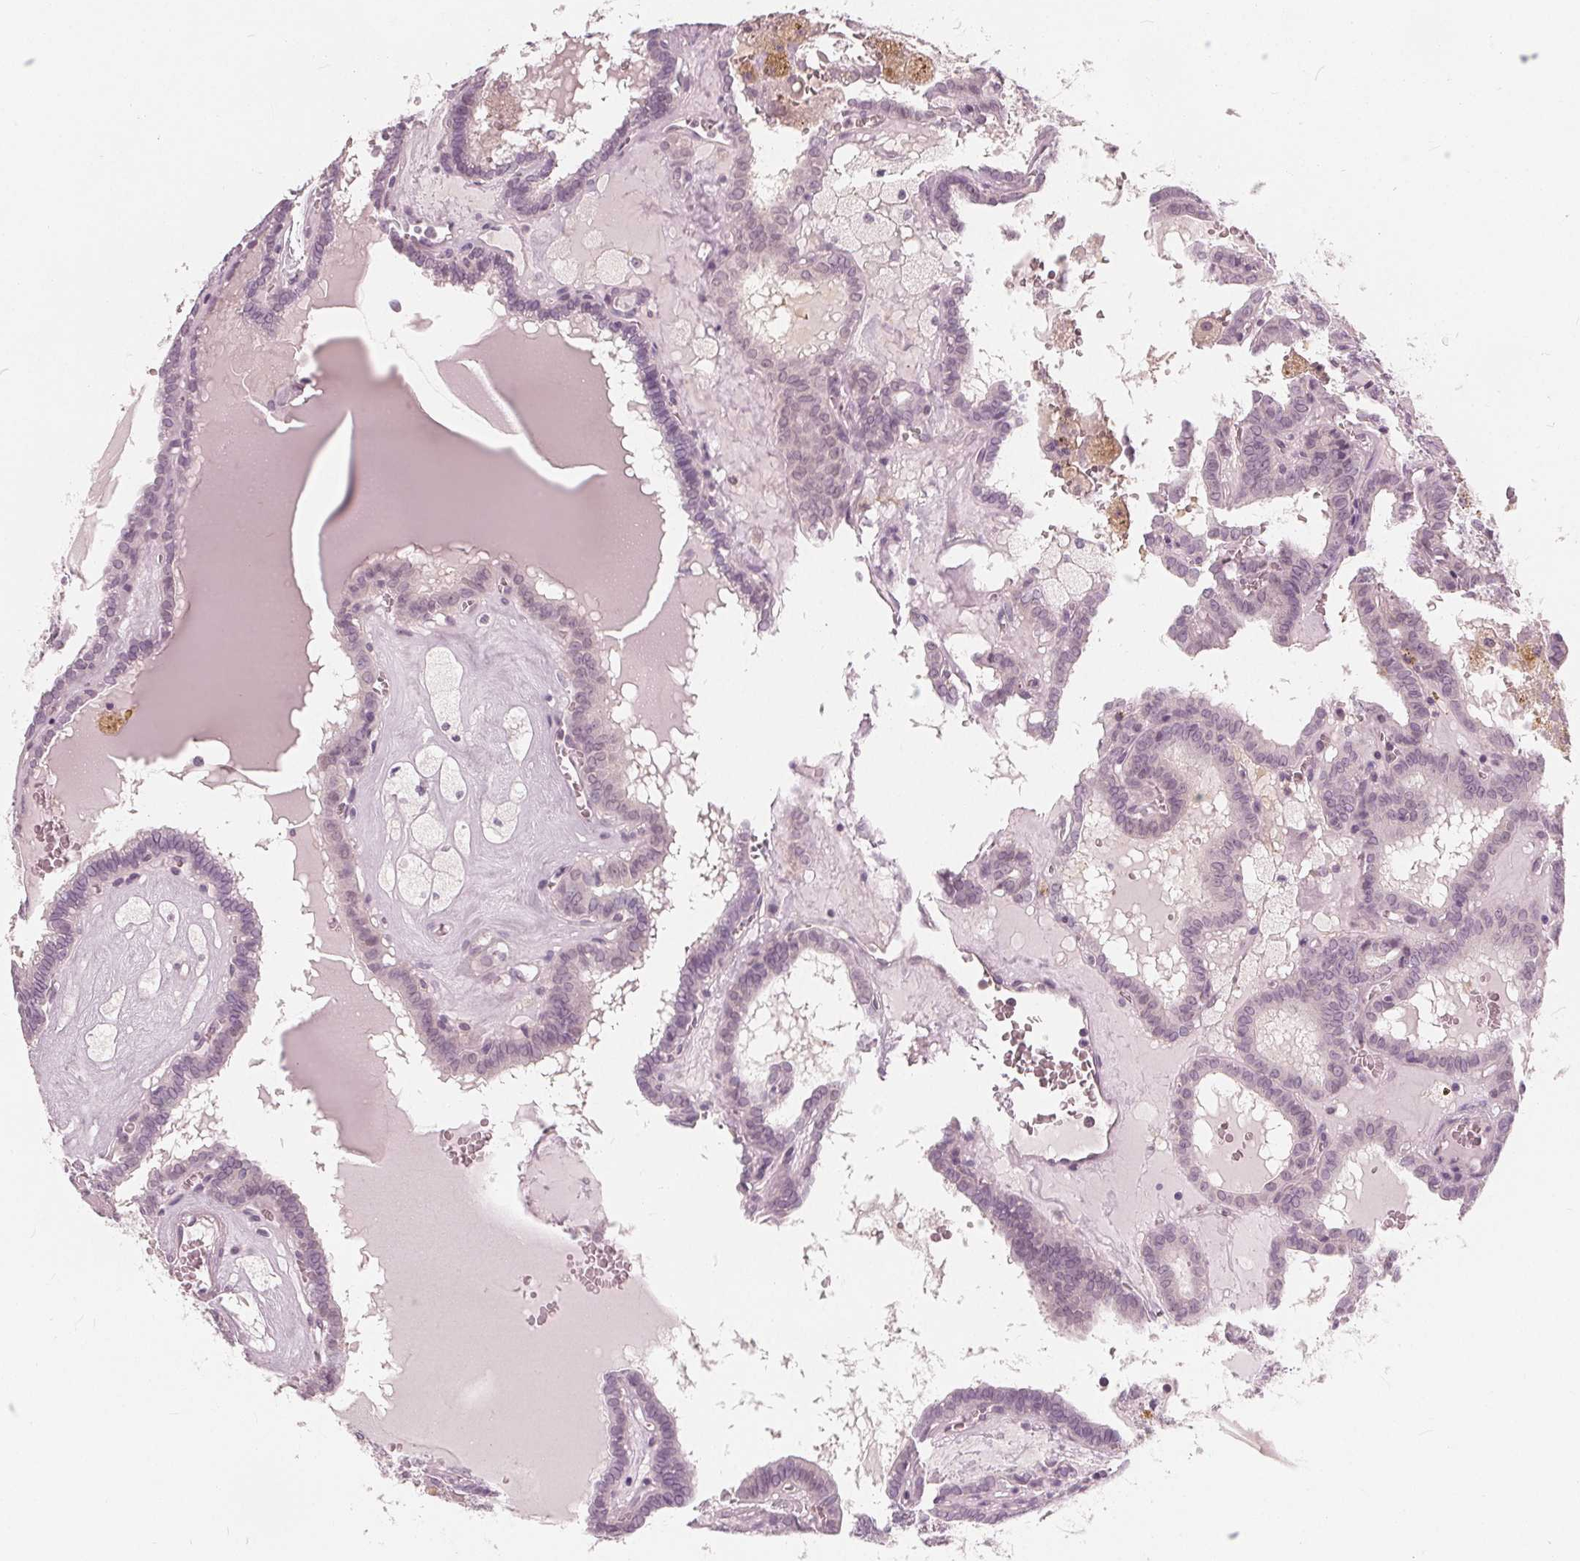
{"staining": {"intensity": "negative", "quantity": "none", "location": "none"}, "tissue": "thyroid cancer", "cell_type": "Tumor cells", "image_type": "cancer", "snomed": [{"axis": "morphology", "description": "Papillary adenocarcinoma, NOS"}, {"axis": "topography", "description": "Thyroid gland"}], "caption": "IHC of human papillary adenocarcinoma (thyroid) demonstrates no staining in tumor cells.", "gene": "SAT2", "patient": {"sex": "female", "age": 39}}